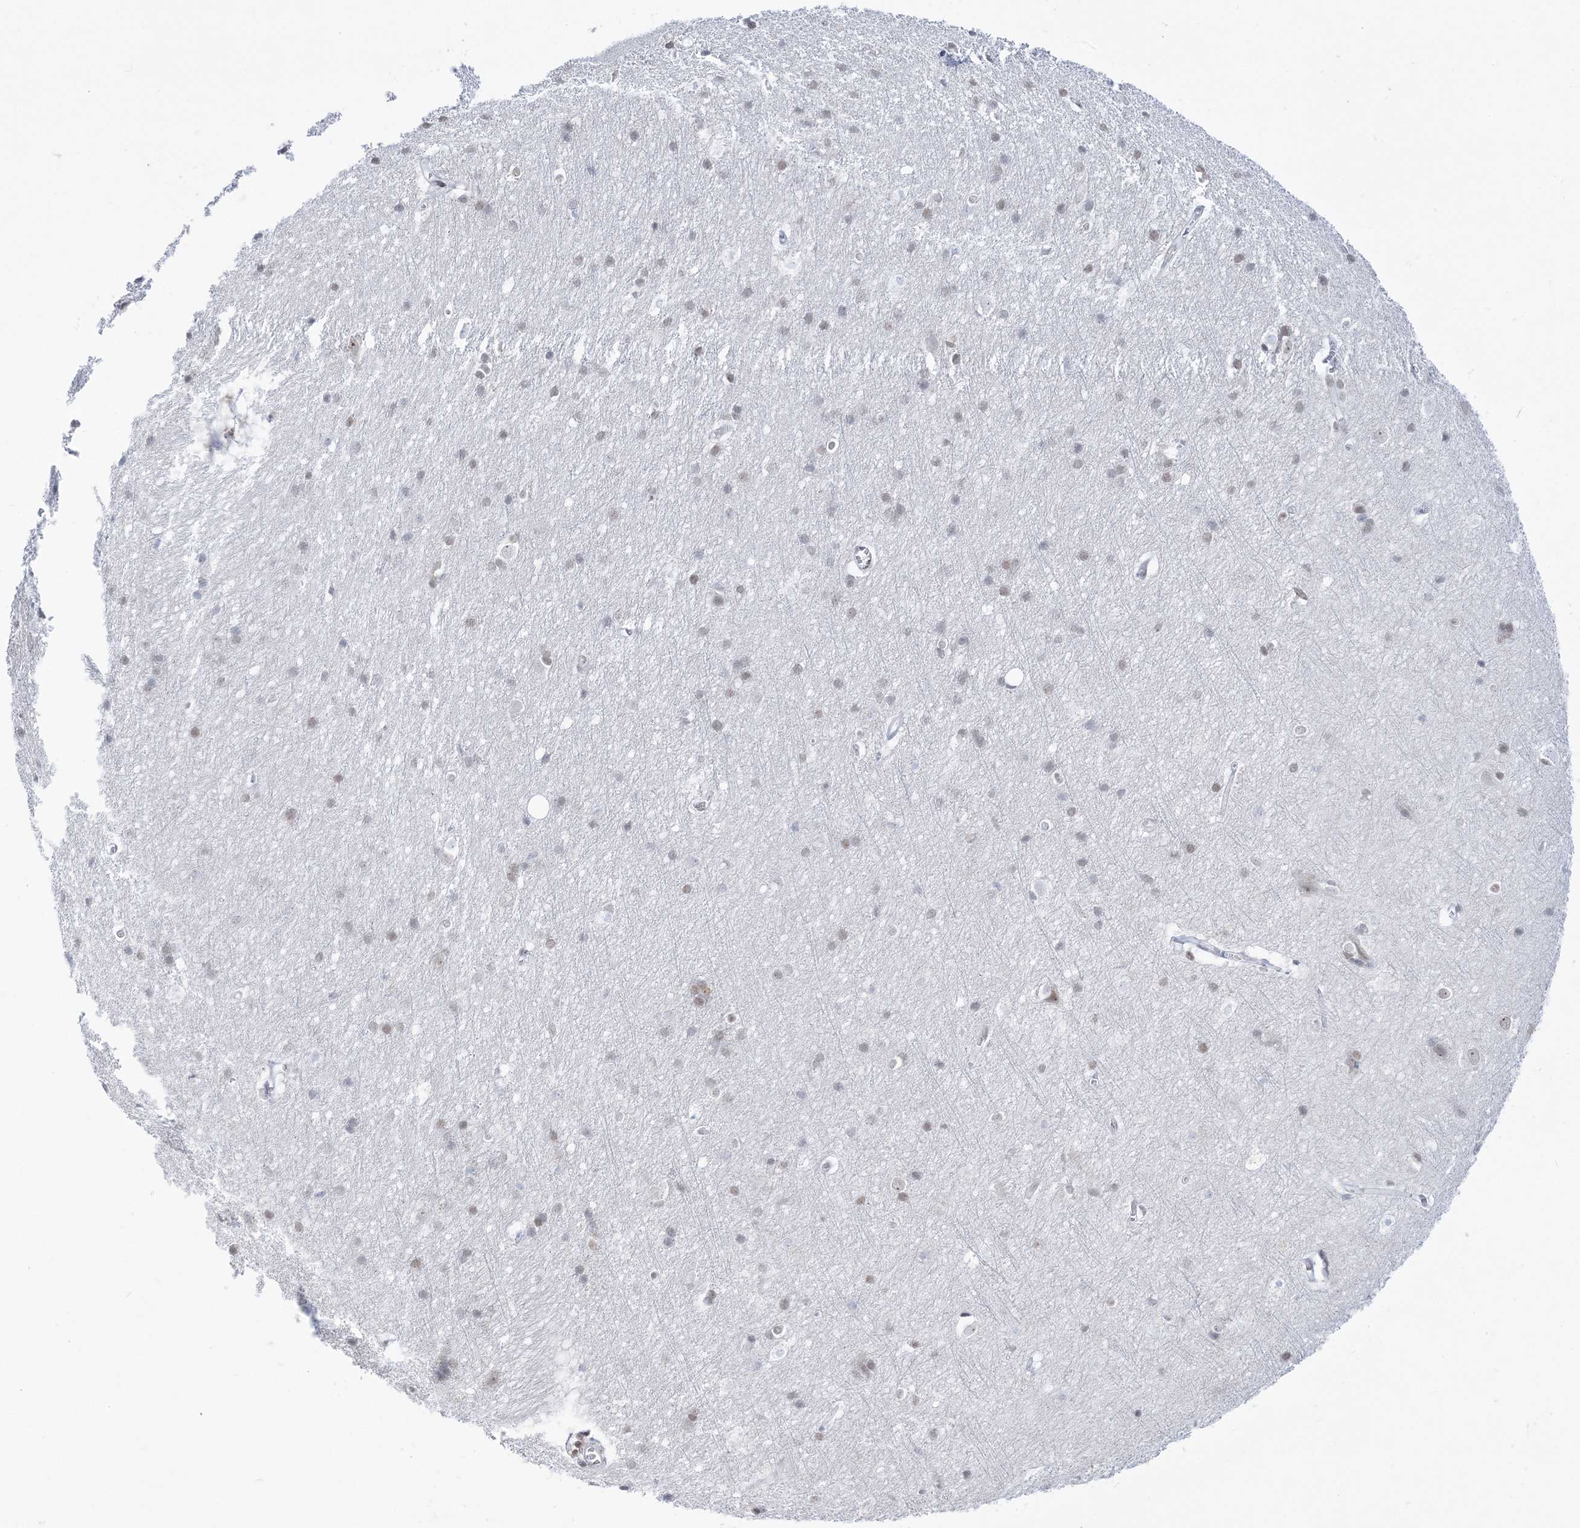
{"staining": {"intensity": "weak", "quantity": "25%-75%", "location": "nuclear"}, "tissue": "cerebral cortex", "cell_type": "Endothelial cells", "image_type": "normal", "snomed": [{"axis": "morphology", "description": "Normal tissue, NOS"}, {"axis": "topography", "description": "Cerebral cortex"}], "caption": "Immunohistochemical staining of benign cerebral cortex displays low levels of weak nuclear positivity in about 25%-75% of endothelial cells. (brown staining indicates protein expression, while blue staining denotes nuclei).", "gene": "DDX21", "patient": {"sex": "male", "age": 54}}